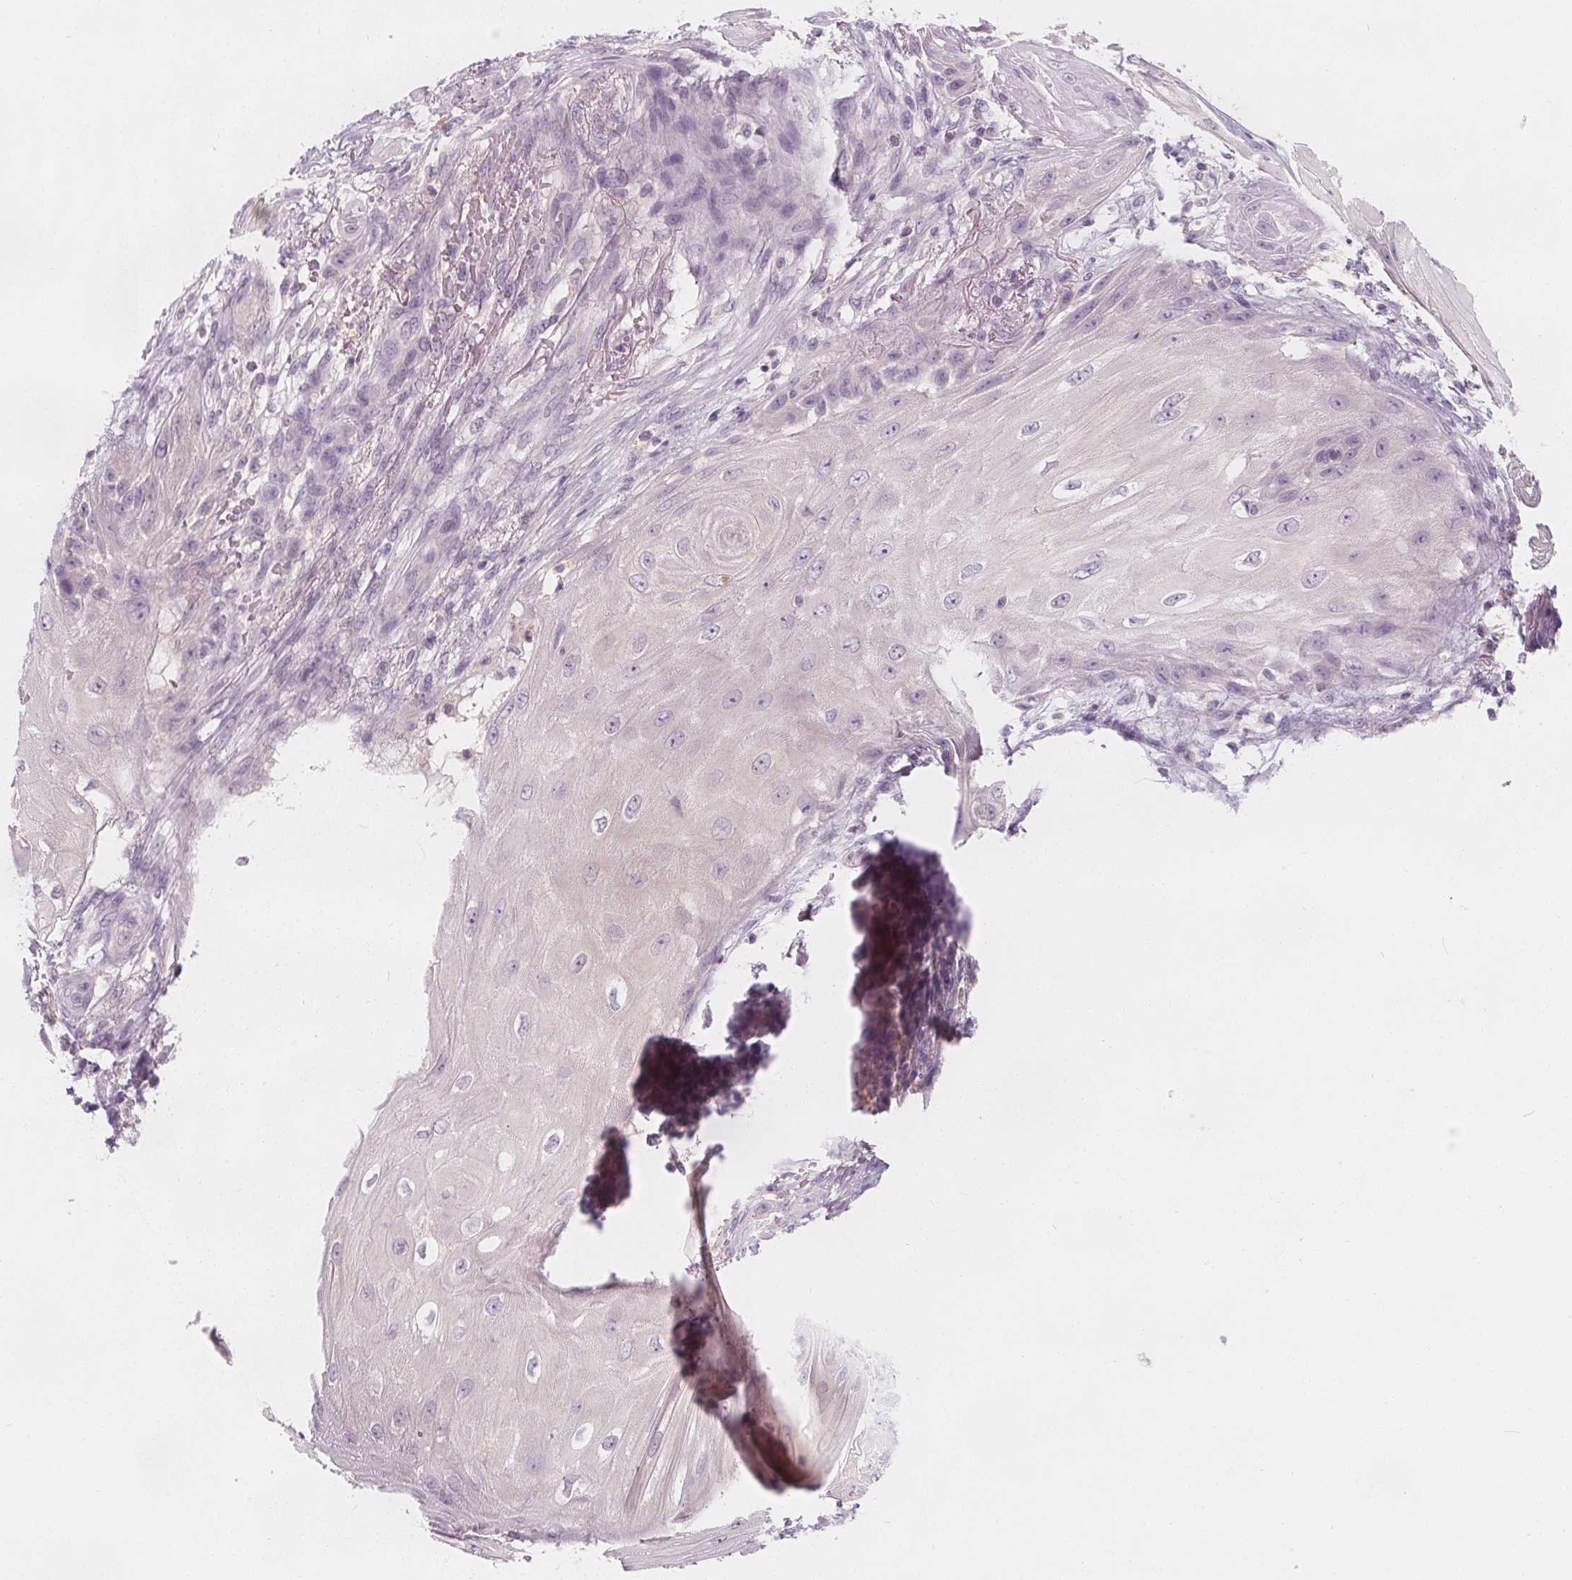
{"staining": {"intensity": "negative", "quantity": "none", "location": "none"}, "tissue": "skin cancer", "cell_type": "Tumor cells", "image_type": "cancer", "snomed": [{"axis": "morphology", "description": "Squamous cell carcinoma, NOS"}, {"axis": "topography", "description": "Skin"}], "caption": "Immunohistochemistry histopathology image of human skin squamous cell carcinoma stained for a protein (brown), which displays no staining in tumor cells. (Stains: DAB (3,3'-diaminobenzidine) immunohistochemistry with hematoxylin counter stain, Microscopy: brightfield microscopy at high magnification).", "gene": "UGP2", "patient": {"sex": "male", "age": 62}}